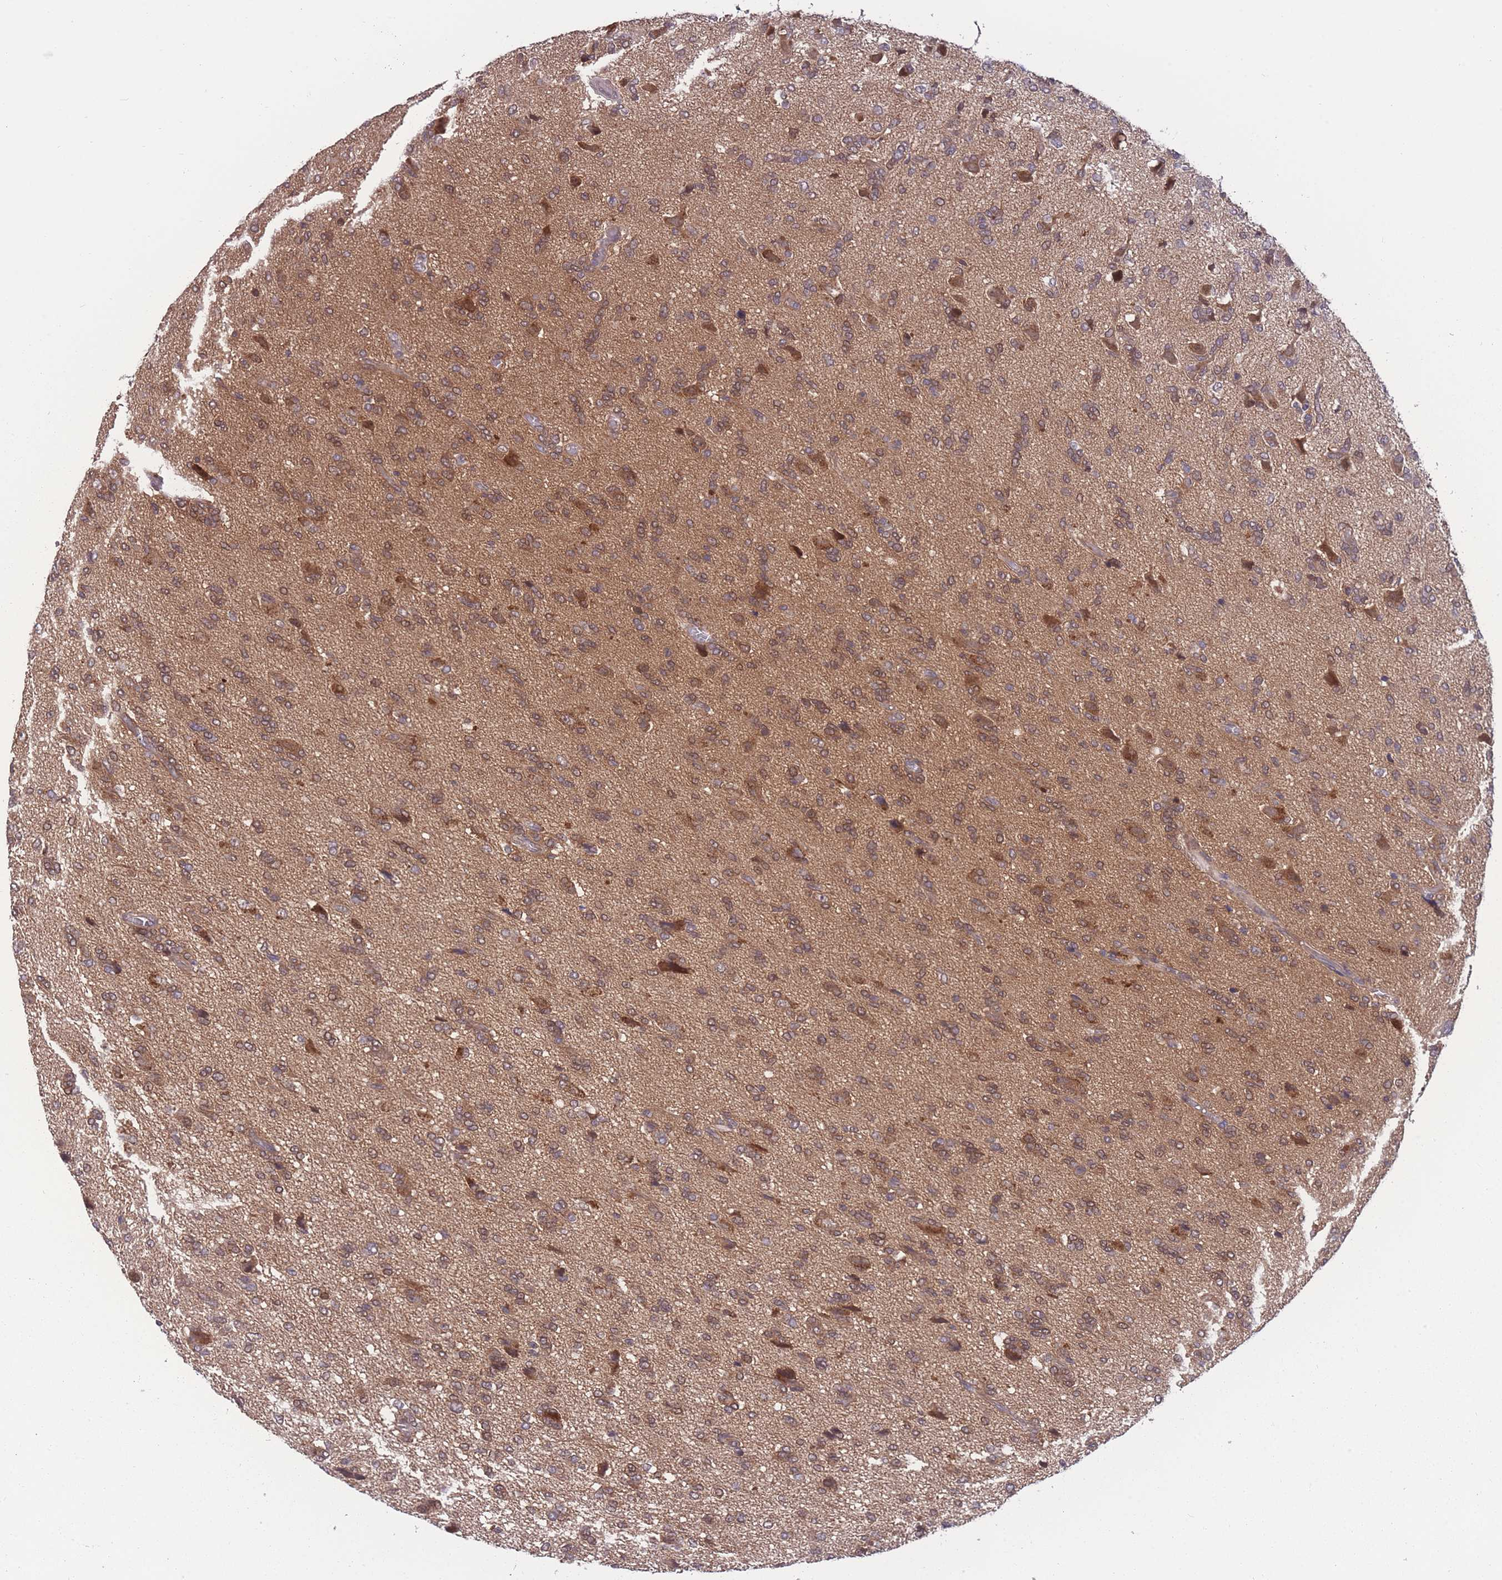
{"staining": {"intensity": "moderate", "quantity": ">75%", "location": "cytoplasmic/membranous"}, "tissue": "glioma", "cell_type": "Tumor cells", "image_type": "cancer", "snomed": [{"axis": "morphology", "description": "Glioma, malignant, High grade"}, {"axis": "topography", "description": "Brain"}], "caption": "Brown immunohistochemical staining in human glioma displays moderate cytoplasmic/membranous expression in about >75% of tumor cells. (DAB = brown stain, brightfield microscopy at high magnification).", "gene": "UBE2N", "patient": {"sex": "female", "age": 59}}